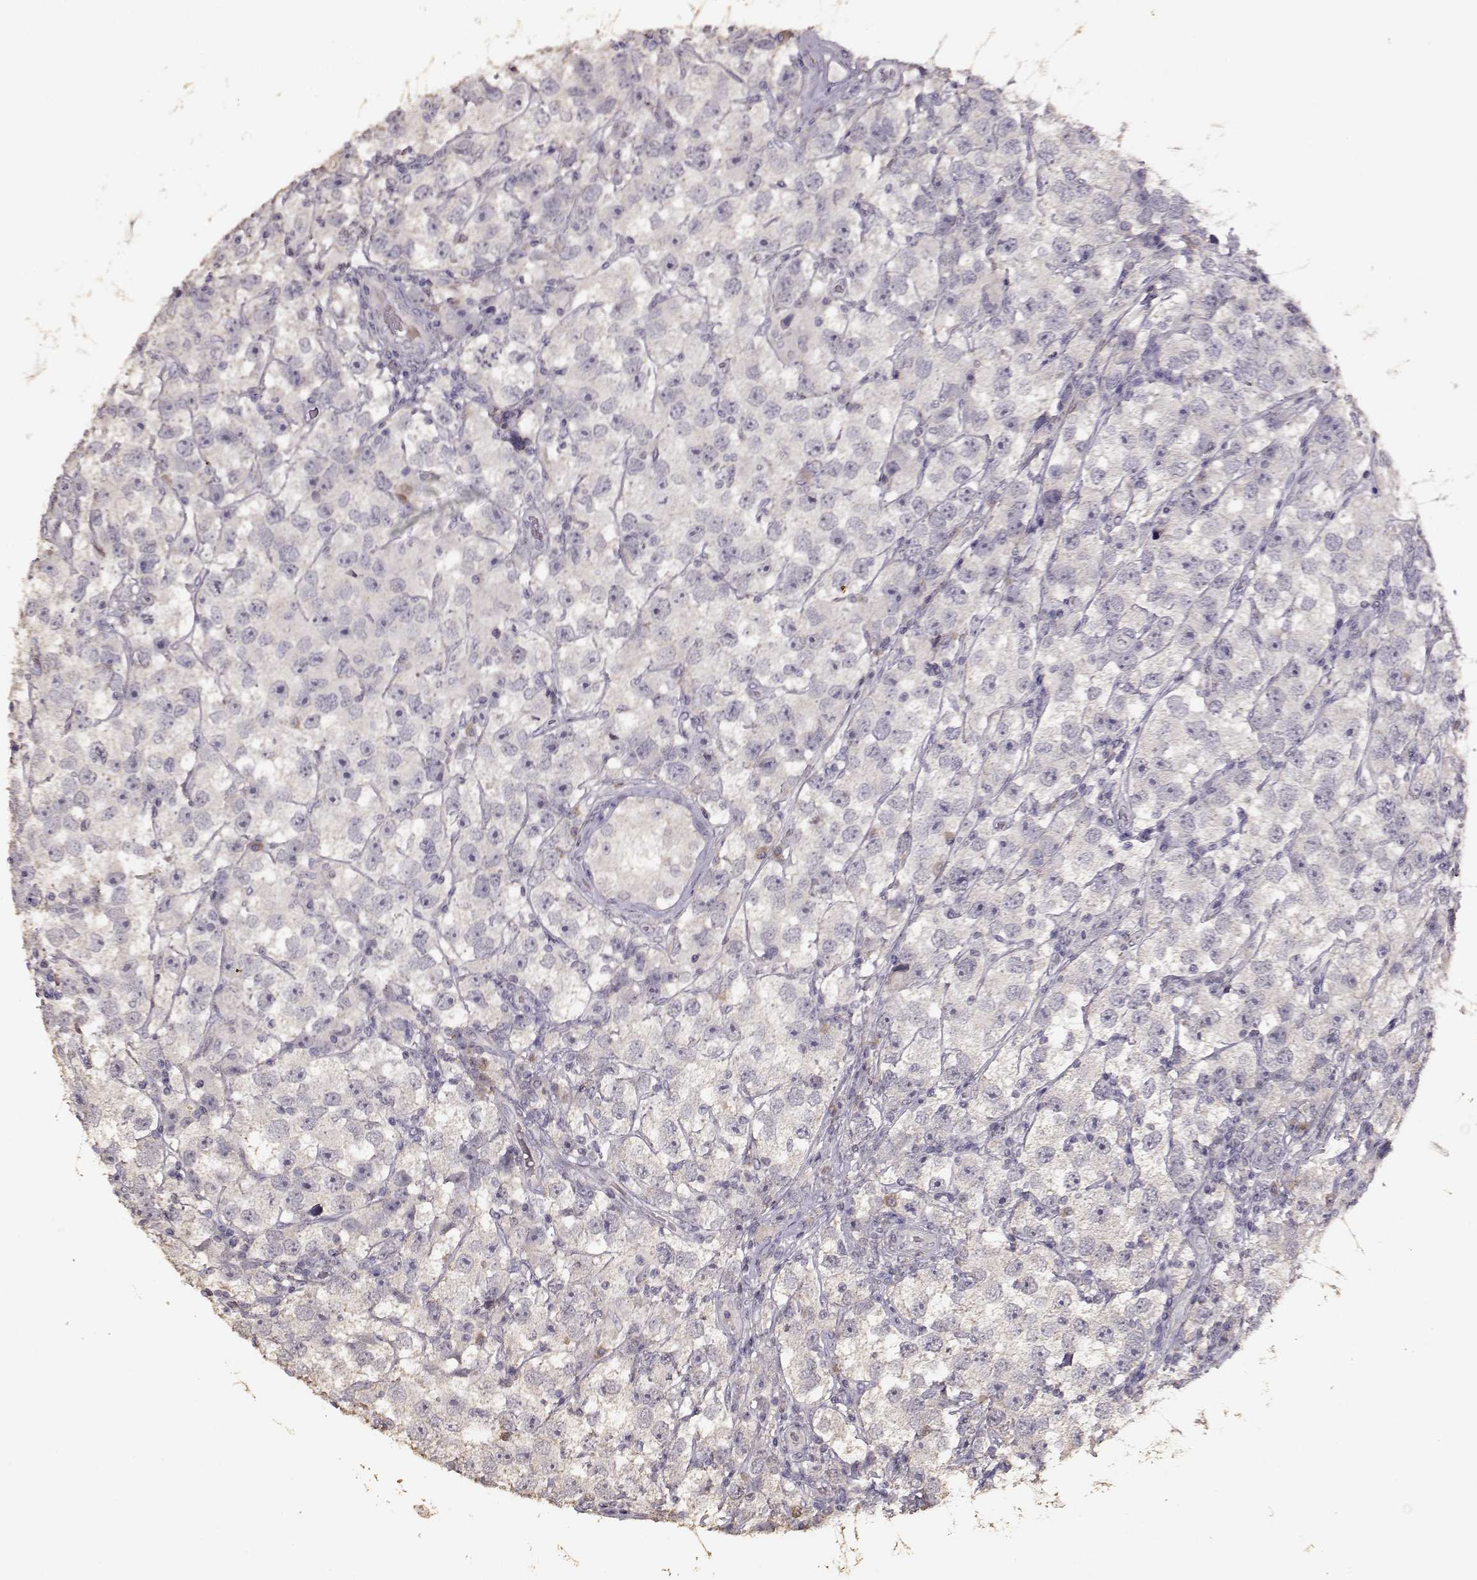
{"staining": {"intensity": "negative", "quantity": "none", "location": "none"}, "tissue": "testis cancer", "cell_type": "Tumor cells", "image_type": "cancer", "snomed": [{"axis": "morphology", "description": "Seminoma, NOS"}, {"axis": "topography", "description": "Testis"}], "caption": "Immunohistochemistry (IHC) photomicrograph of neoplastic tissue: testis cancer stained with DAB (3,3'-diaminobenzidine) displays no significant protein positivity in tumor cells. (DAB (3,3'-diaminobenzidine) immunohistochemistry (IHC) with hematoxylin counter stain).", "gene": "PMCH", "patient": {"sex": "male", "age": 26}}